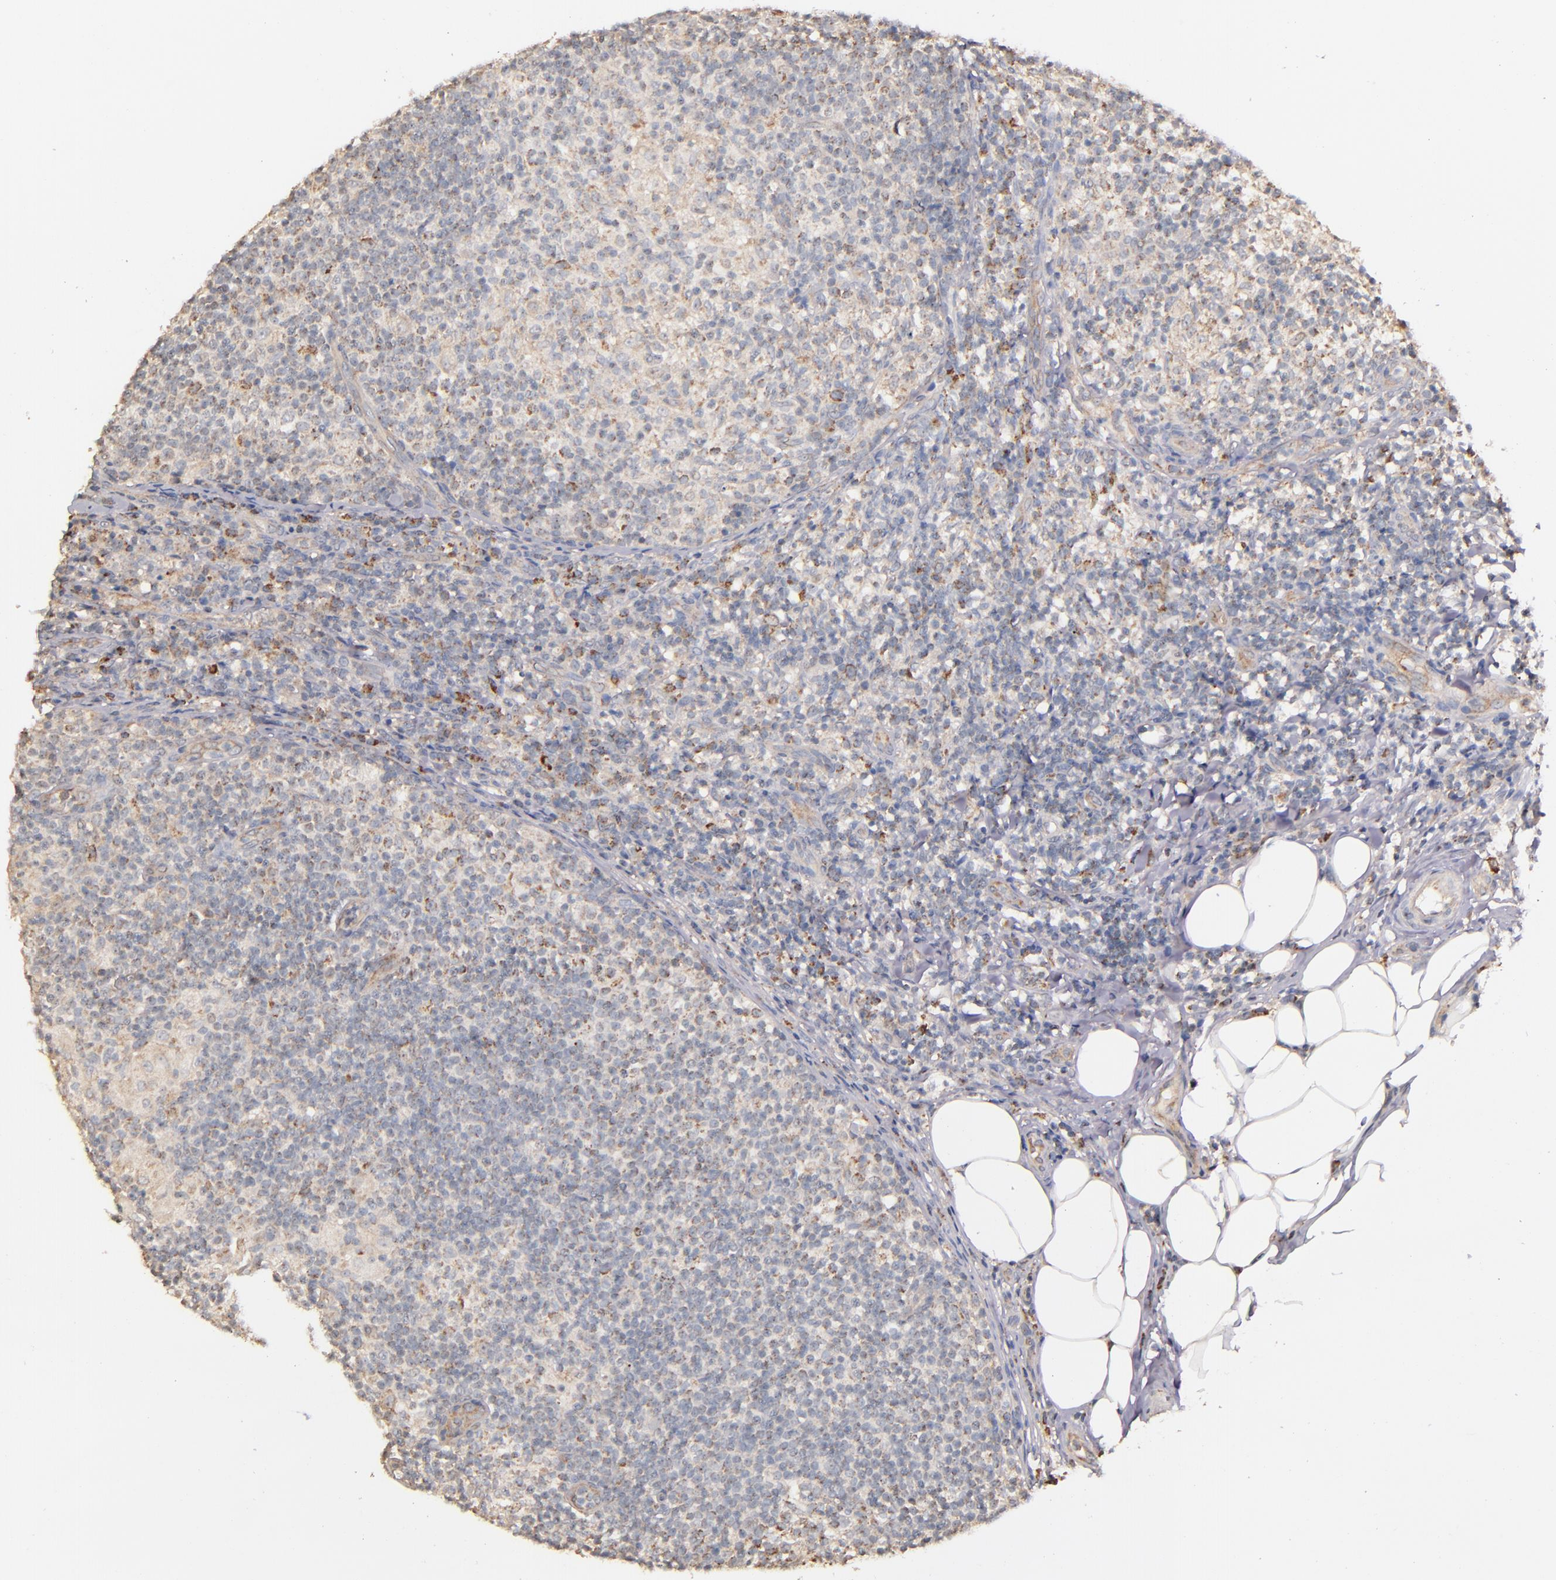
{"staining": {"intensity": "moderate", "quantity": "25%-75%", "location": "cytoplasmic/membranous"}, "tissue": "lymph node", "cell_type": "Germinal center cells", "image_type": "normal", "snomed": [{"axis": "morphology", "description": "Normal tissue, NOS"}, {"axis": "morphology", "description": "Inflammation, NOS"}, {"axis": "topography", "description": "Lymph node"}], "caption": "IHC photomicrograph of normal human lymph node stained for a protein (brown), which exhibits medium levels of moderate cytoplasmic/membranous expression in about 25%-75% of germinal center cells.", "gene": "SHC1", "patient": {"sex": "male", "age": 46}}